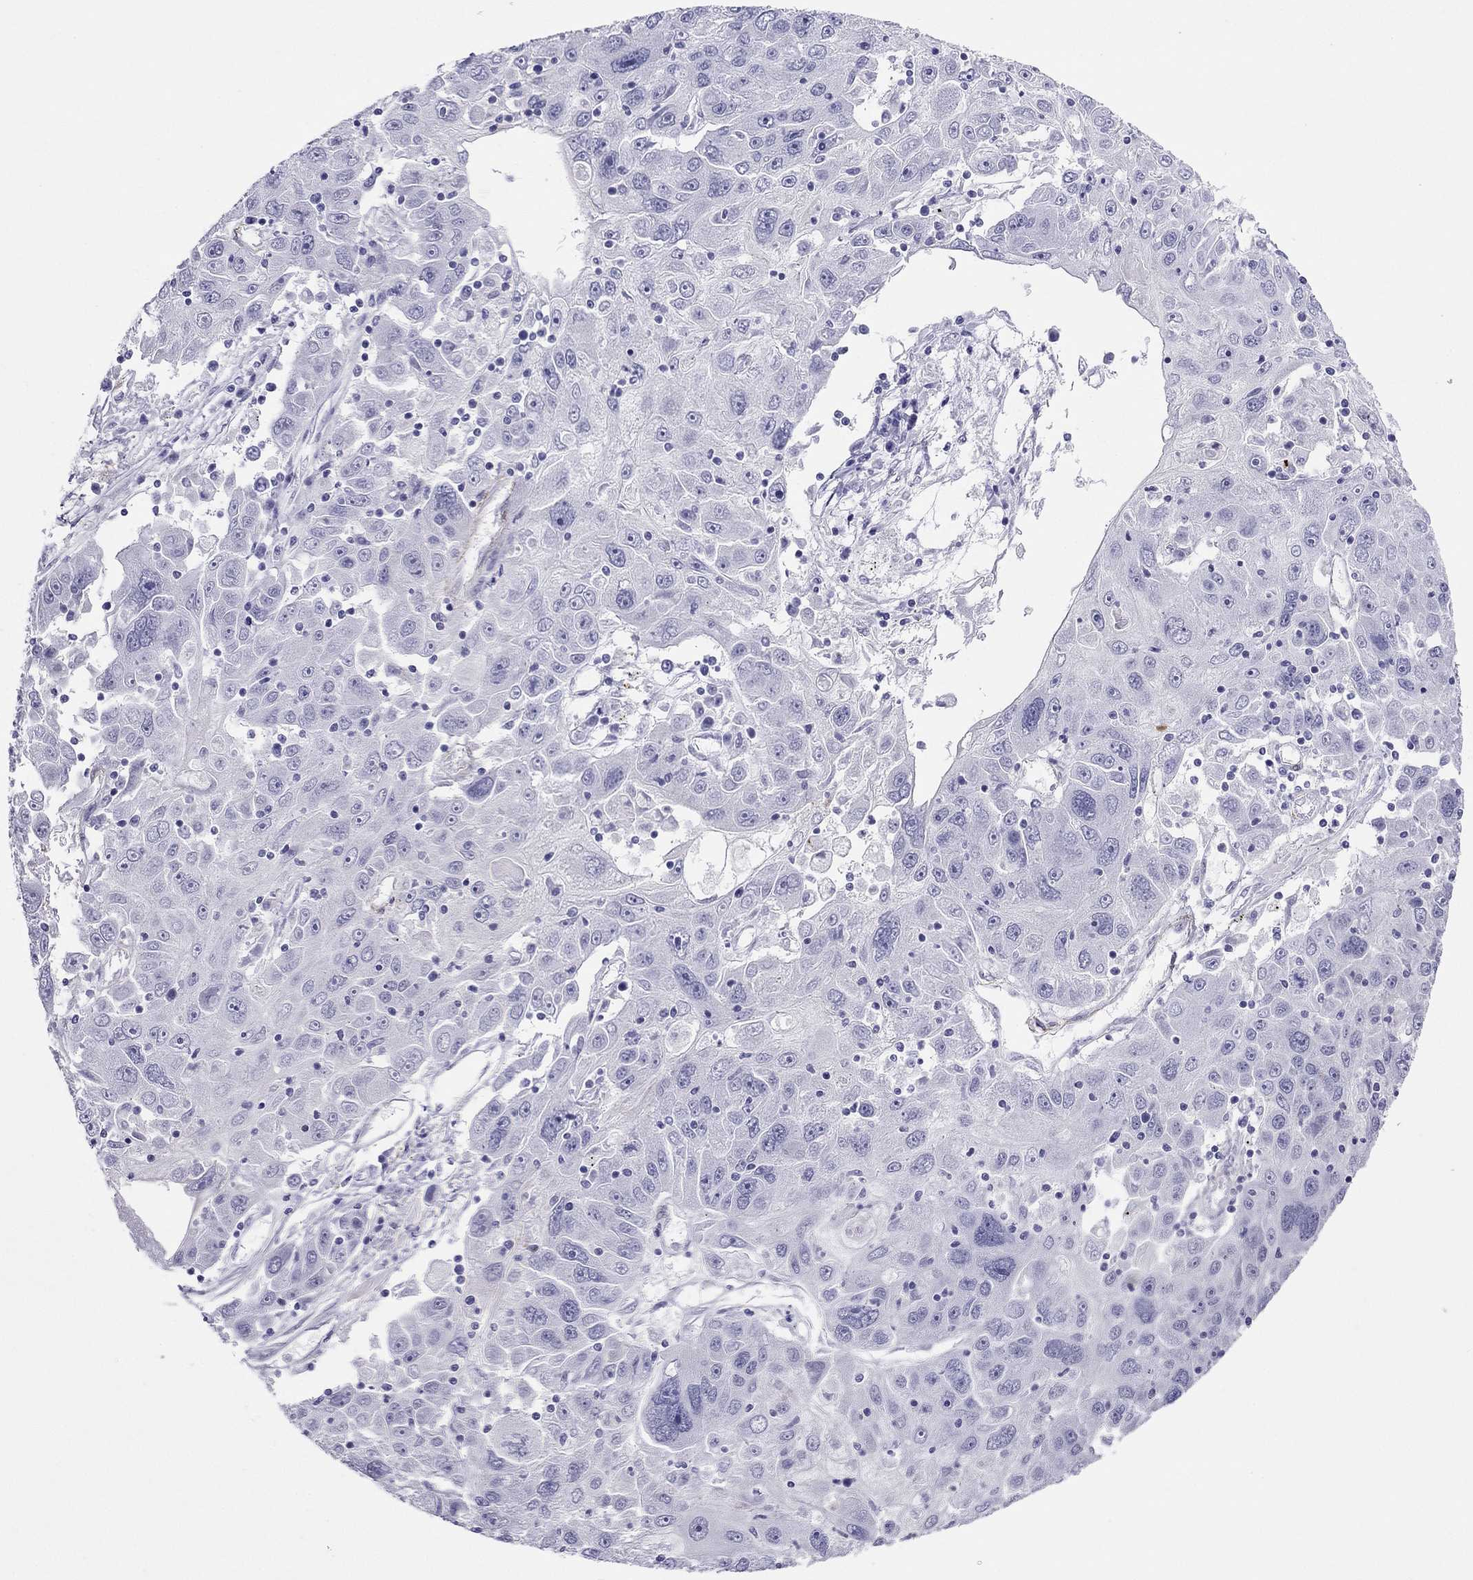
{"staining": {"intensity": "negative", "quantity": "none", "location": "none"}, "tissue": "stomach cancer", "cell_type": "Tumor cells", "image_type": "cancer", "snomed": [{"axis": "morphology", "description": "Adenocarcinoma, NOS"}, {"axis": "topography", "description": "Stomach"}], "caption": "The micrograph displays no significant expression in tumor cells of stomach cancer.", "gene": "MYMX", "patient": {"sex": "male", "age": 56}}